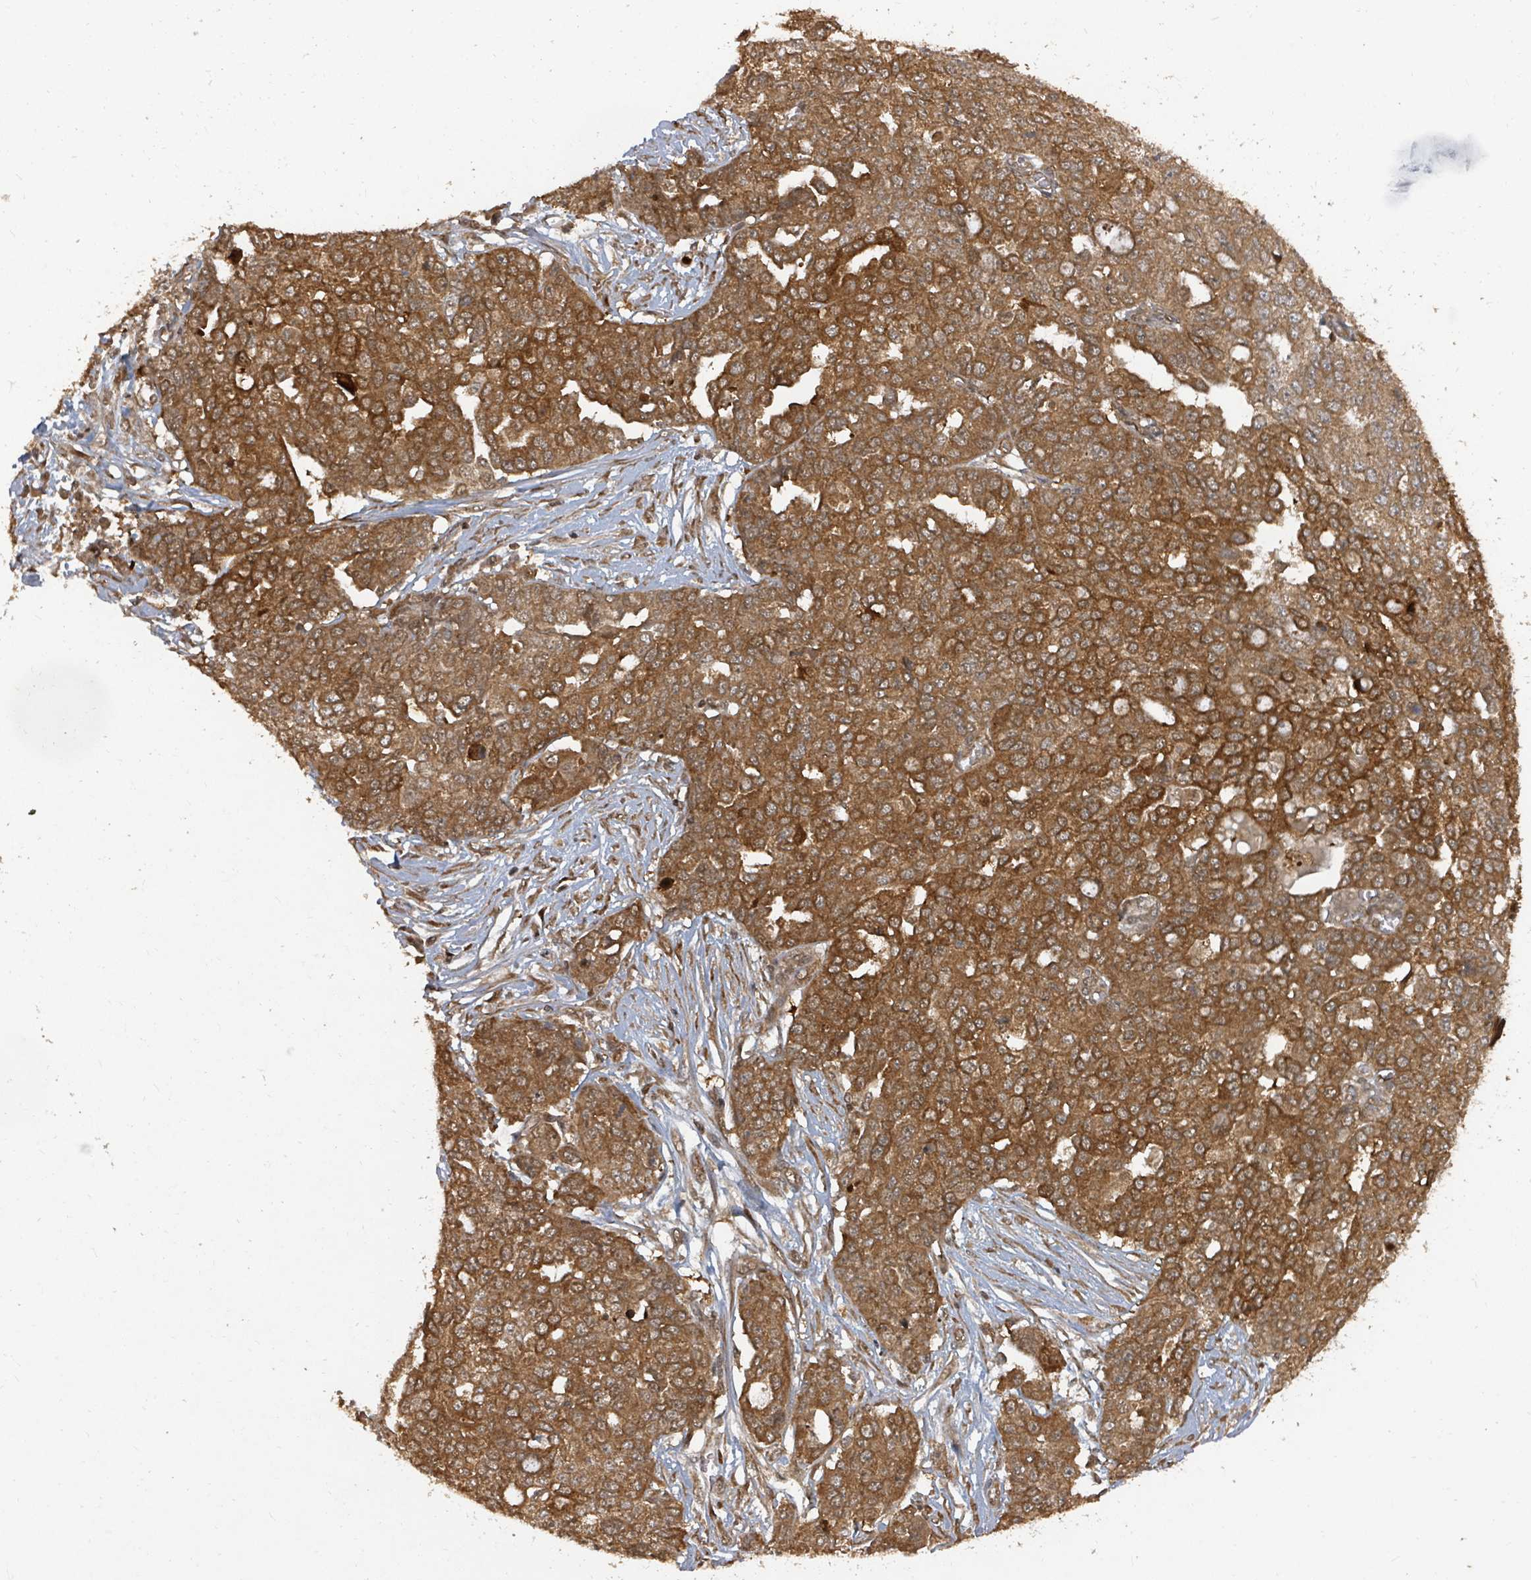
{"staining": {"intensity": "strong", "quantity": ">75%", "location": "cytoplasmic/membranous"}, "tissue": "ovarian cancer", "cell_type": "Tumor cells", "image_type": "cancer", "snomed": [{"axis": "morphology", "description": "Cystadenocarcinoma, serous, NOS"}, {"axis": "topography", "description": "Soft tissue"}, {"axis": "topography", "description": "Ovary"}], "caption": "Tumor cells demonstrate strong cytoplasmic/membranous expression in approximately >75% of cells in ovarian cancer.", "gene": "KDM4E", "patient": {"sex": "female", "age": 57}}